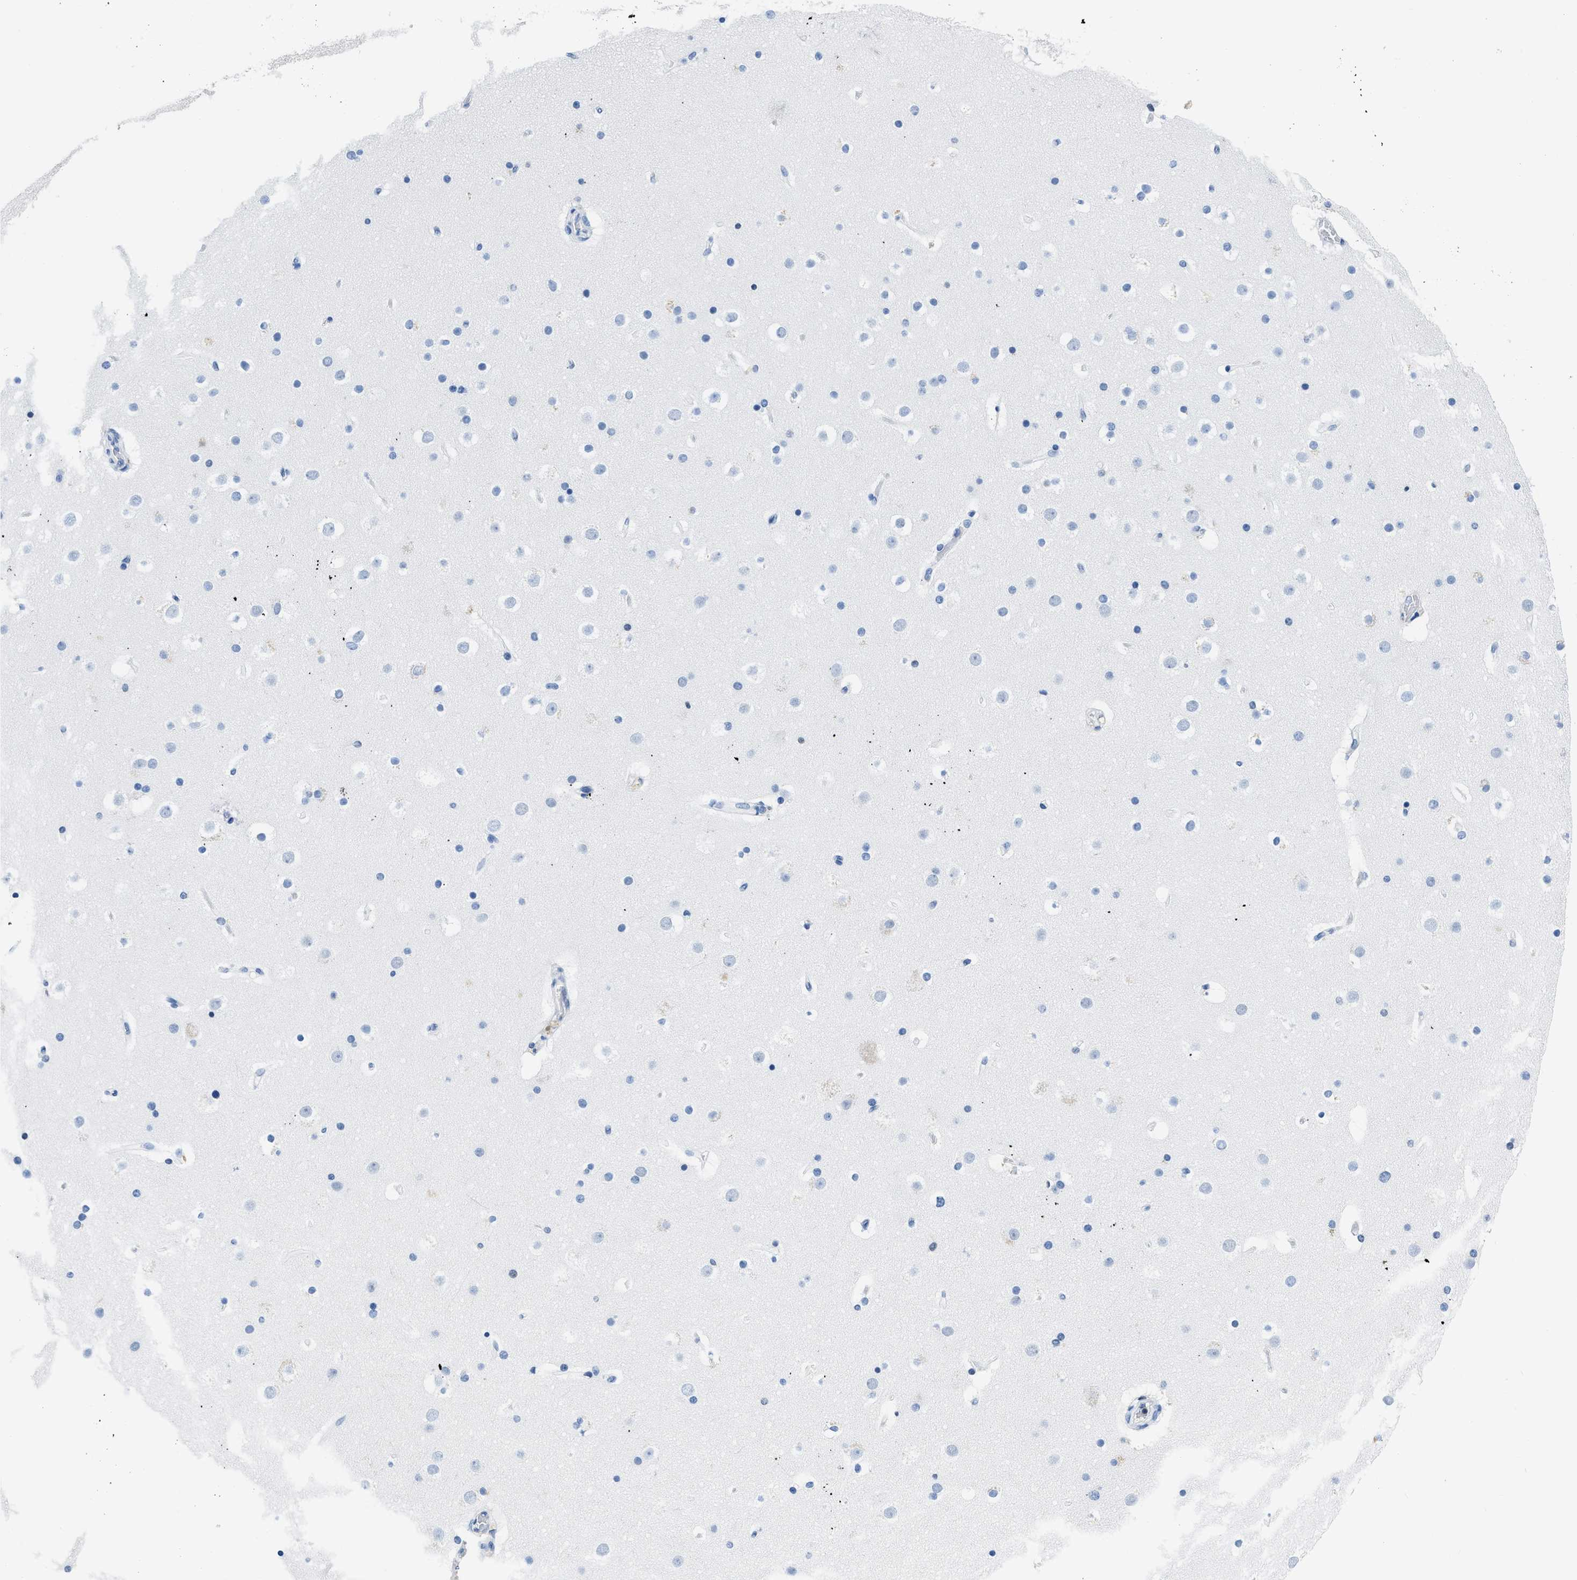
{"staining": {"intensity": "negative", "quantity": "none", "location": "none"}, "tissue": "cerebral cortex", "cell_type": "Endothelial cells", "image_type": "normal", "snomed": [{"axis": "morphology", "description": "Normal tissue, NOS"}, {"axis": "topography", "description": "Cerebral cortex"}], "caption": "Micrograph shows no protein staining in endothelial cells of unremarkable cerebral cortex. (Brightfield microscopy of DAB (3,3'-diaminobenzidine) IHC at high magnification).", "gene": "NFATC2", "patient": {"sex": "male", "age": 57}}